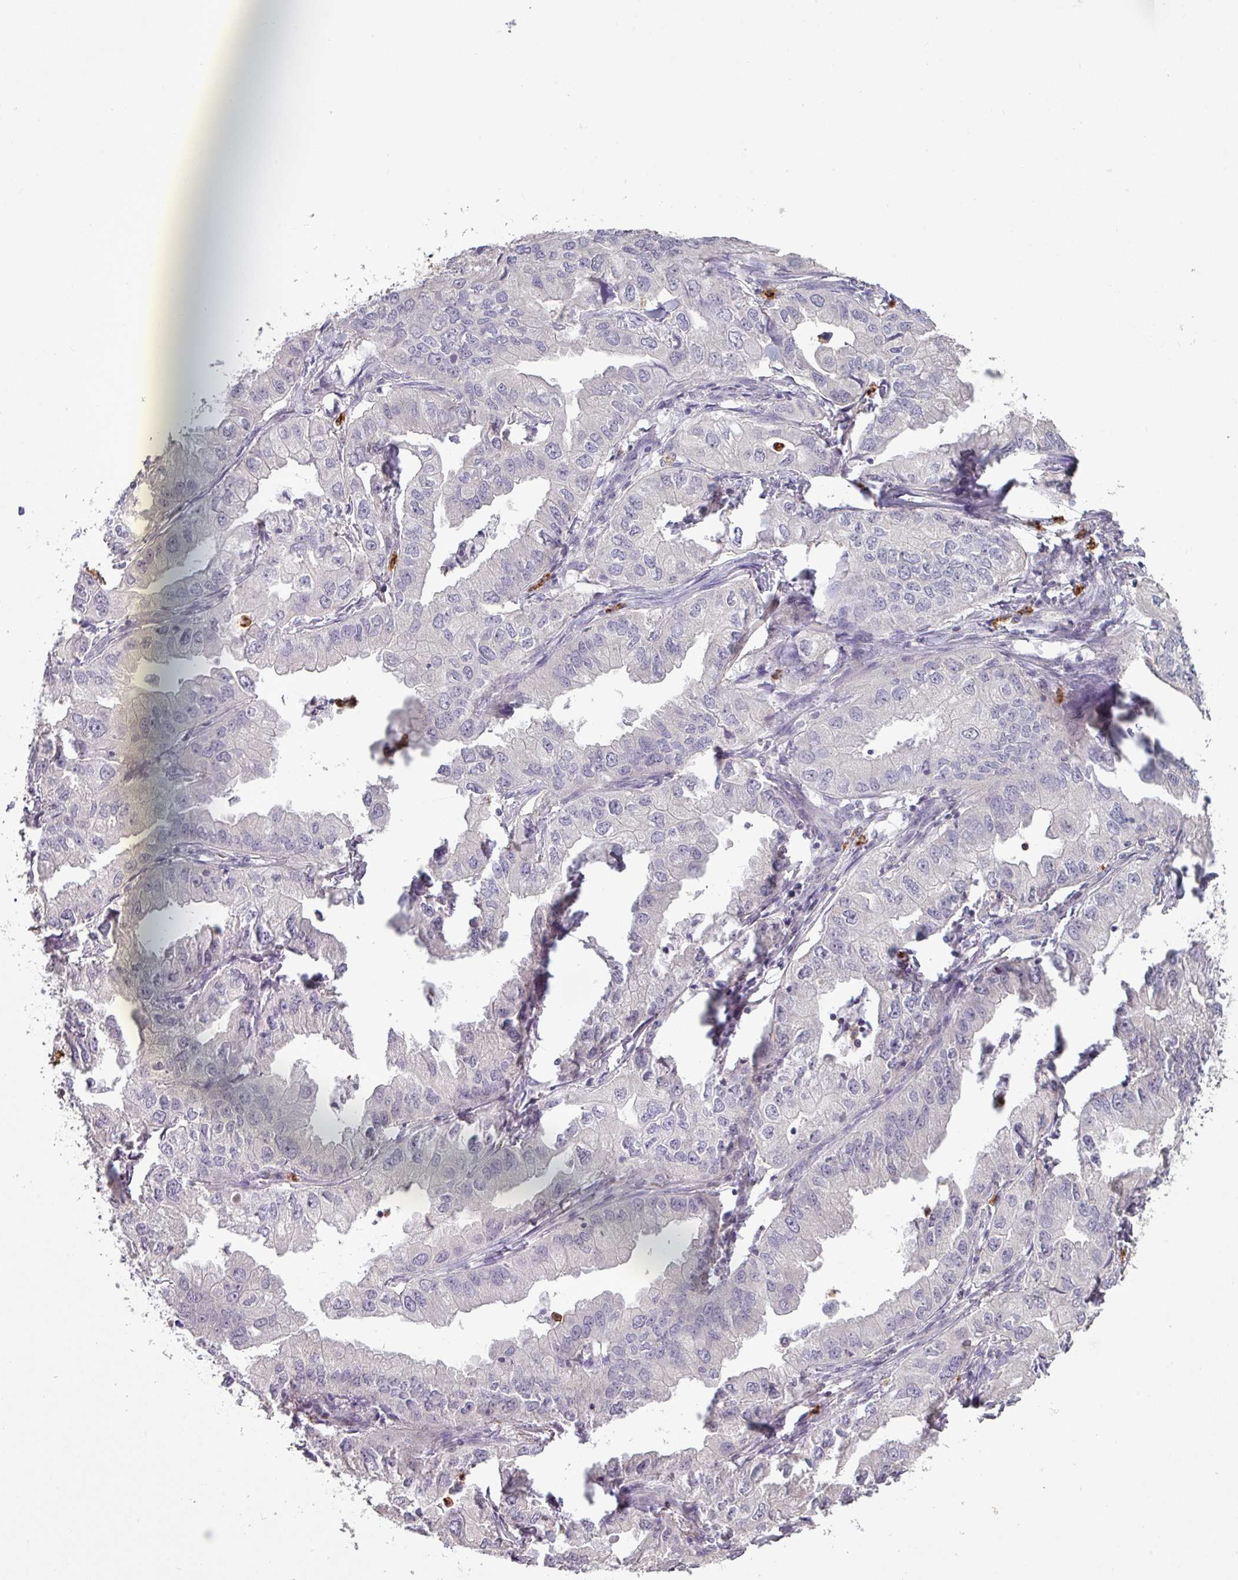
{"staining": {"intensity": "negative", "quantity": "none", "location": "none"}, "tissue": "lung cancer", "cell_type": "Tumor cells", "image_type": "cancer", "snomed": [{"axis": "morphology", "description": "Adenocarcinoma, NOS"}, {"axis": "topography", "description": "Lung"}], "caption": "Immunohistochemical staining of human adenocarcinoma (lung) displays no significant positivity in tumor cells.", "gene": "MAGEC3", "patient": {"sex": "male", "age": 48}}